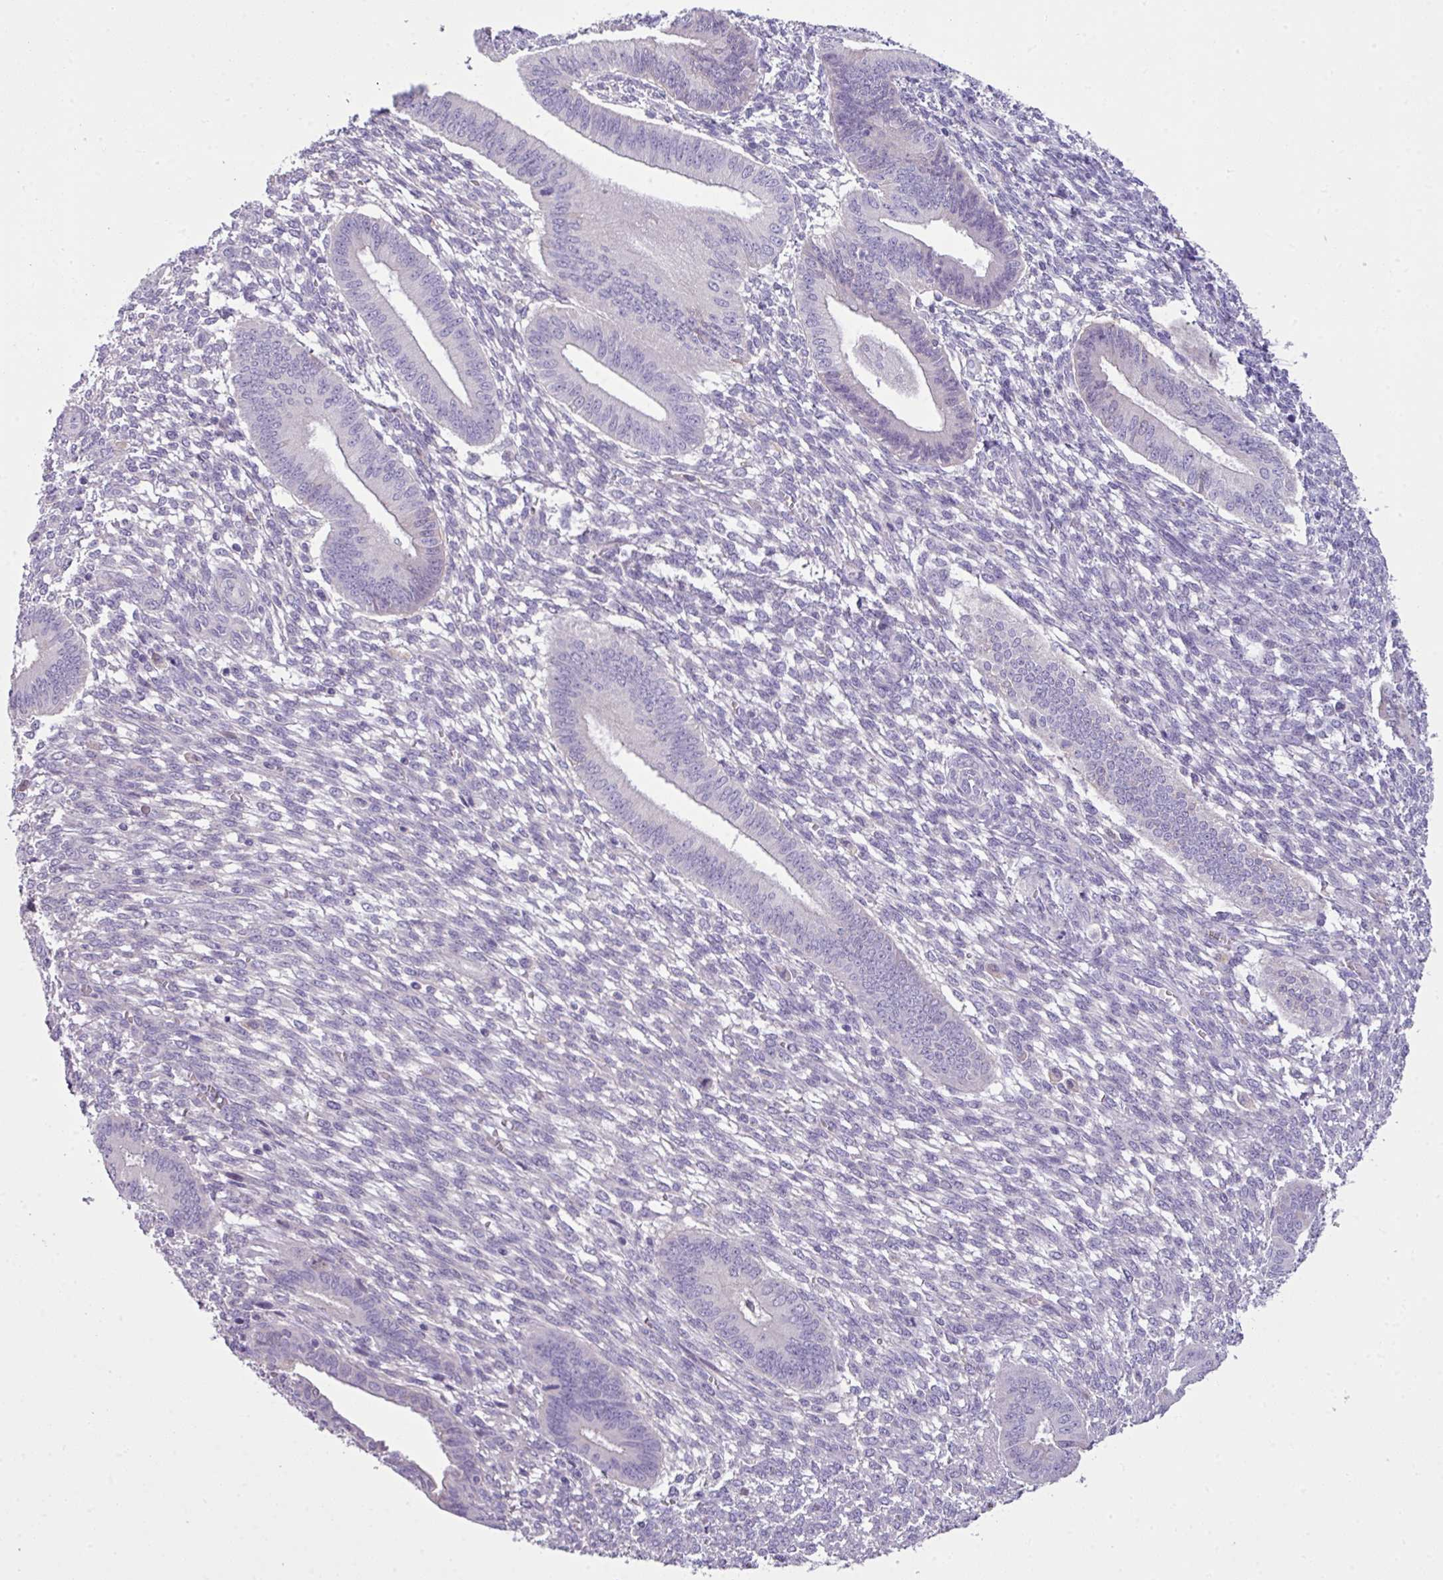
{"staining": {"intensity": "negative", "quantity": "none", "location": "none"}, "tissue": "endometrium", "cell_type": "Cells in endometrial stroma", "image_type": "normal", "snomed": [{"axis": "morphology", "description": "Normal tissue, NOS"}, {"axis": "topography", "description": "Endometrium"}], "caption": "The micrograph displays no staining of cells in endometrial stroma in normal endometrium. (DAB (3,3'-diaminobenzidine) IHC, high magnification).", "gene": "OR6C6", "patient": {"sex": "female", "age": 36}}